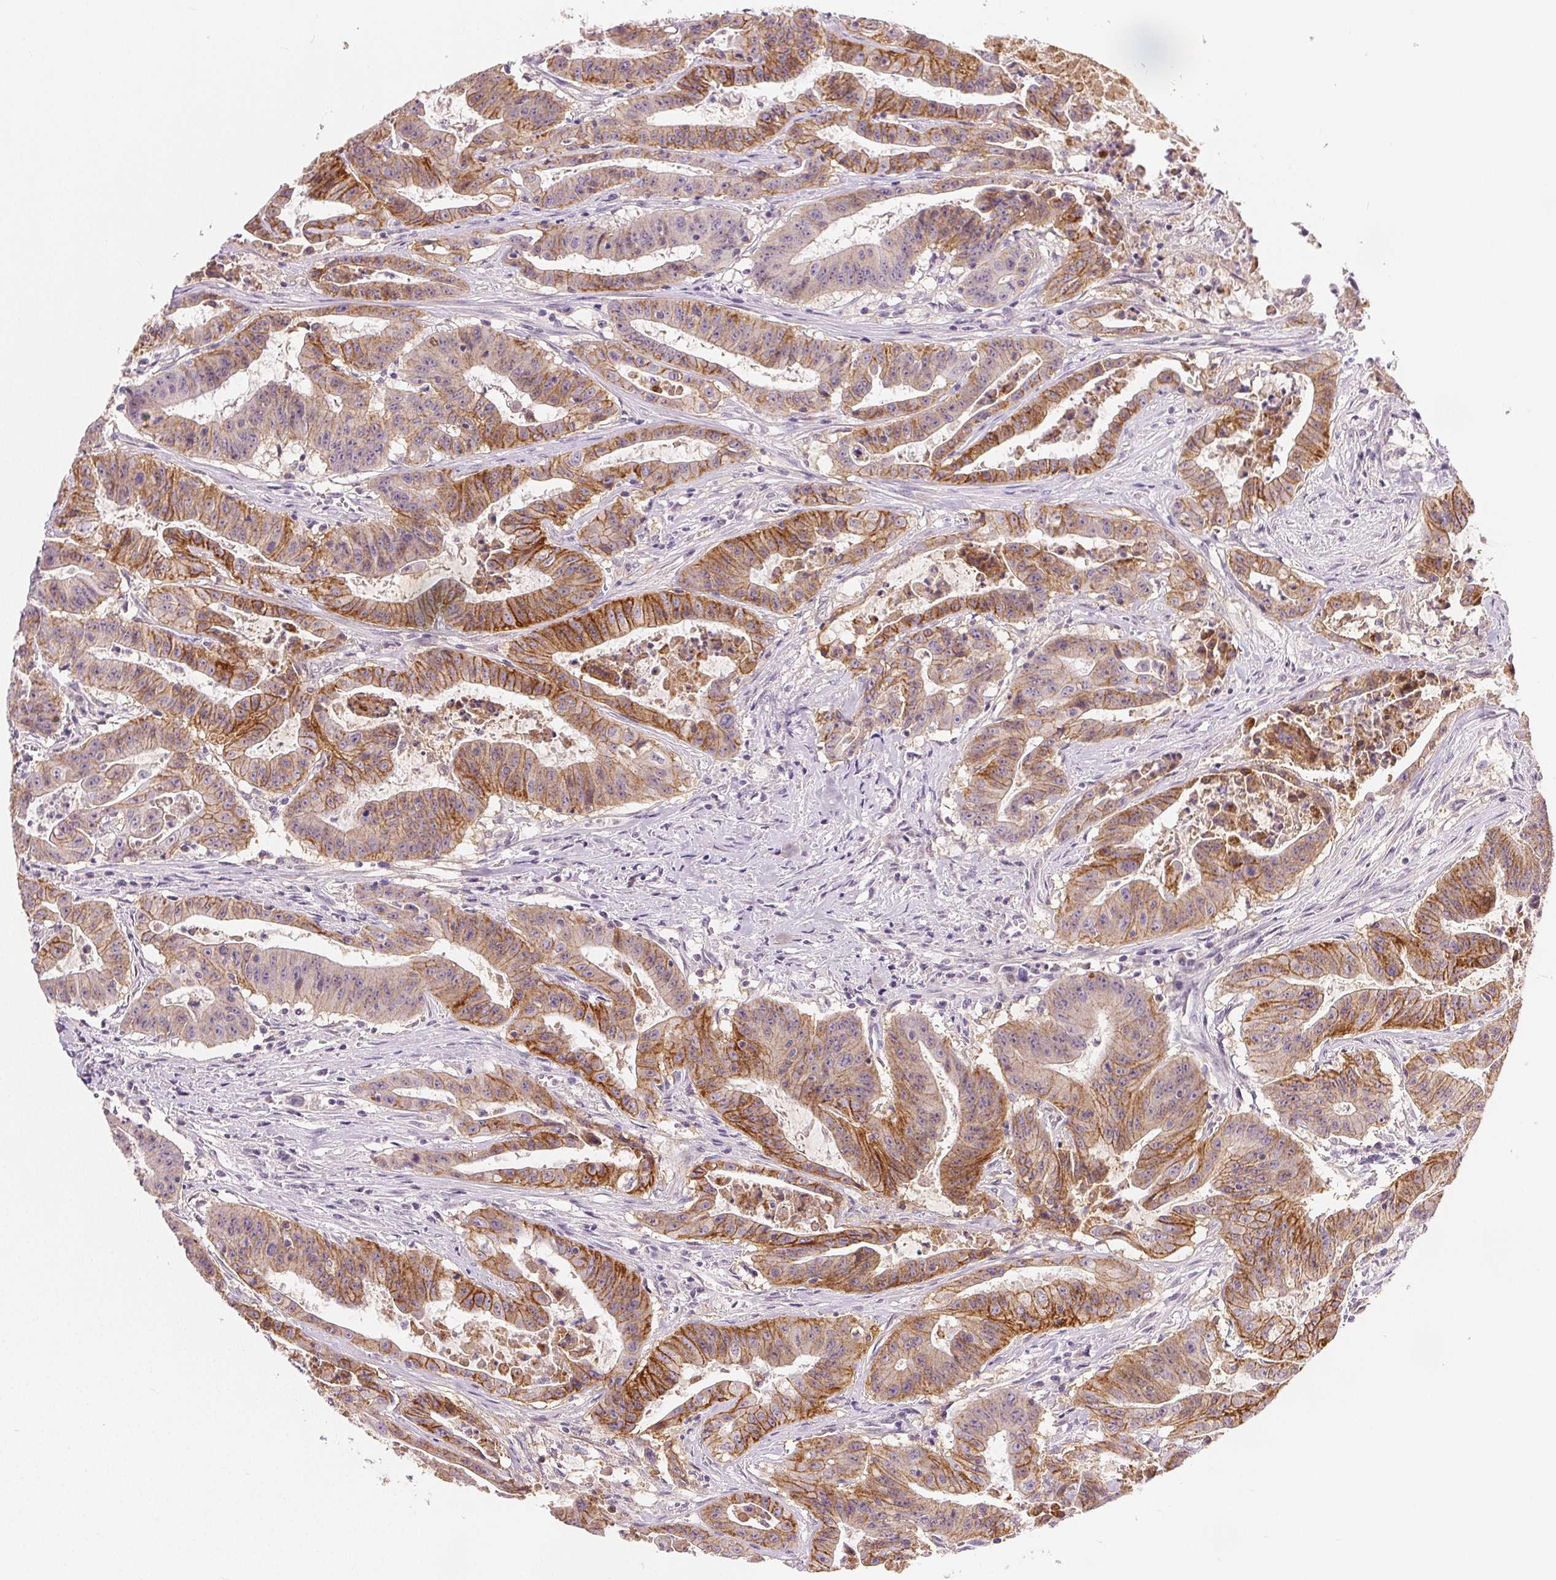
{"staining": {"intensity": "moderate", "quantity": "25%-75%", "location": "cytoplasmic/membranous"}, "tissue": "colorectal cancer", "cell_type": "Tumor cells", "image_type": "cancer", "snomed": [{"axis": "morphology", "description": "Adenocarcinoma, NOS"}, {"axis": "topography", "description": "Colon"}], "caption": "Colorectal adenocarcinoma stained for a protein demonstrates moderate cytoplasmic/membranous positivity in tumor cells.", "gene": "CA12", "patient": {"sex": "male", "age": 33}}